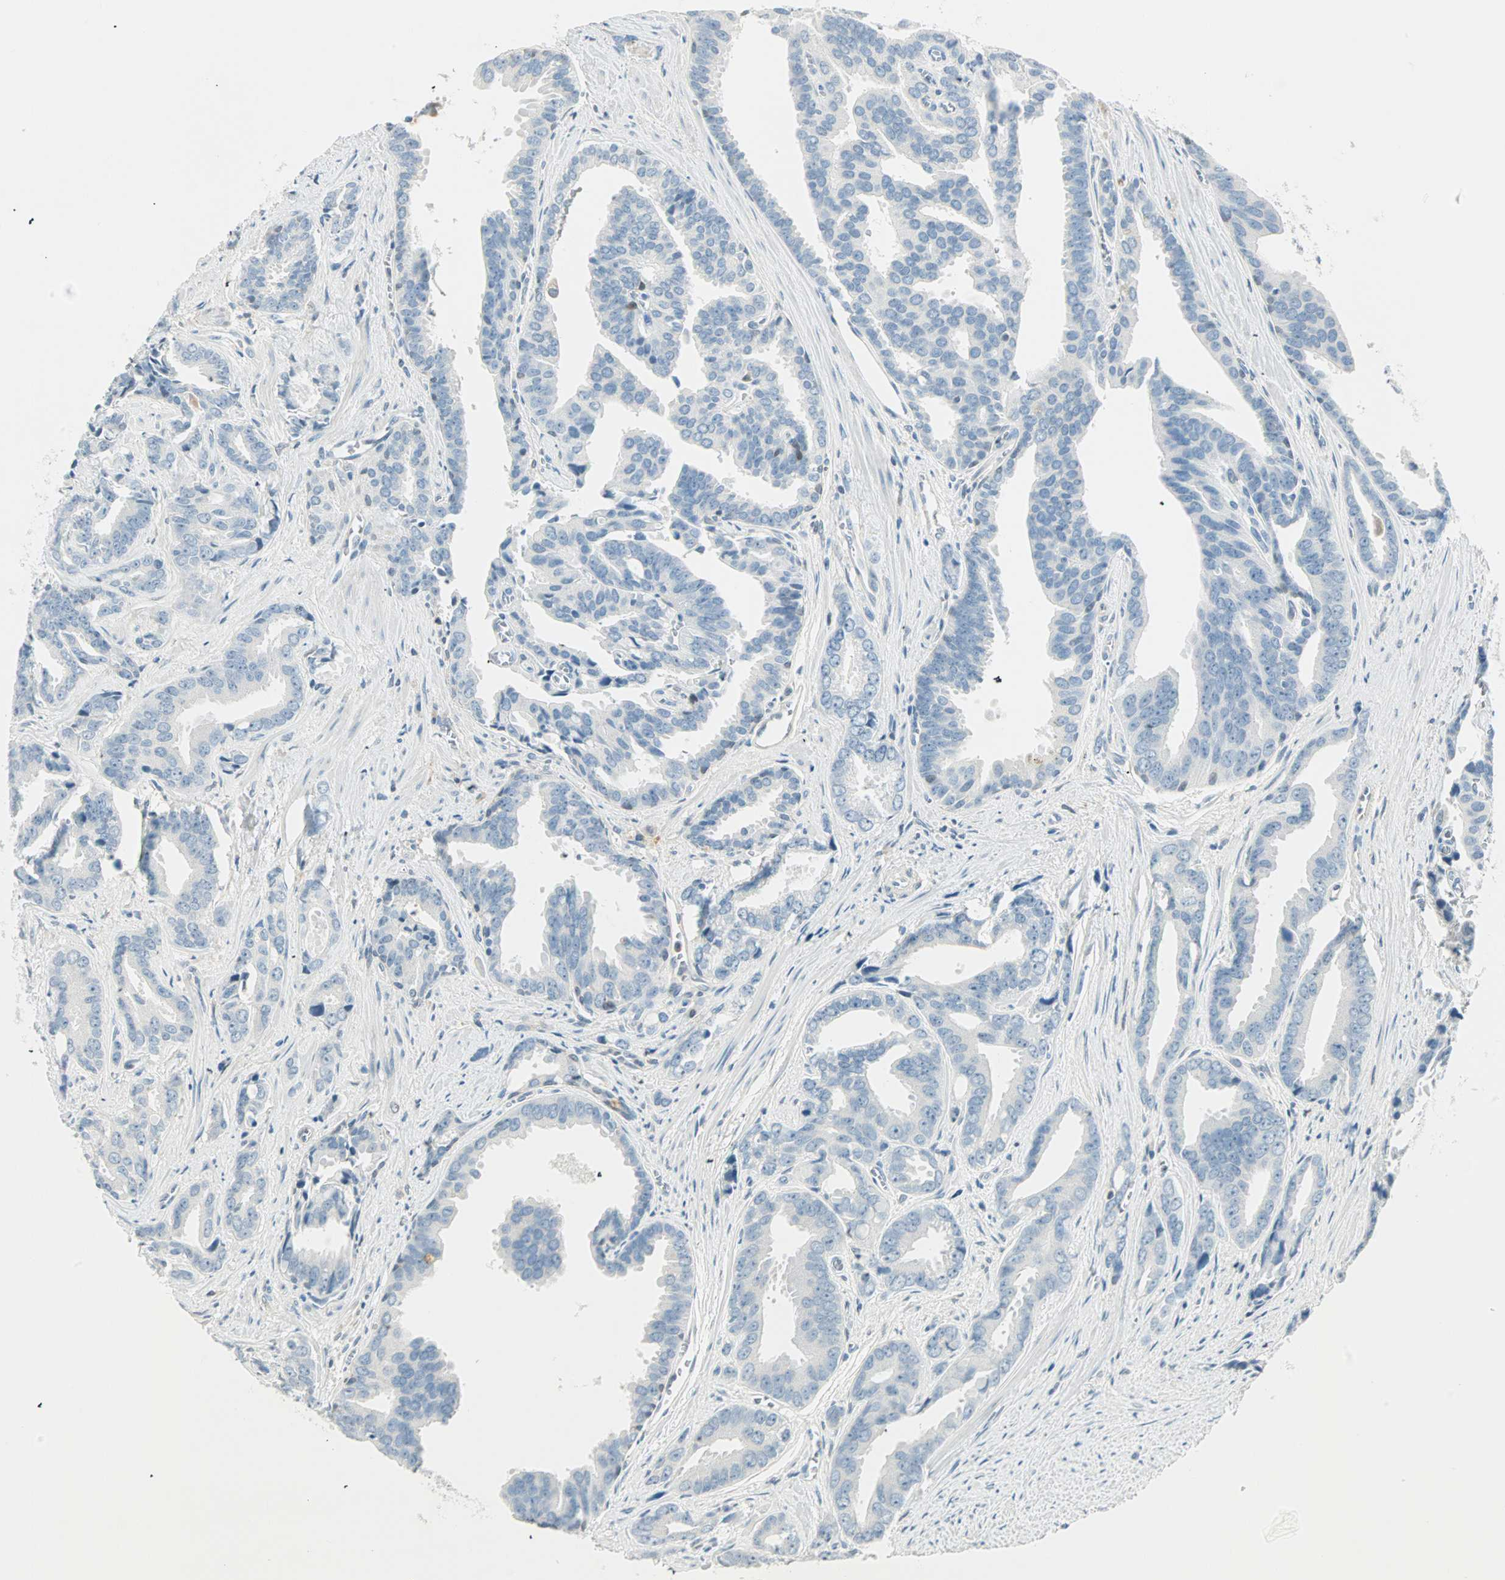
{"staining": {"intensity": "negative", "quantity": "none", "location": "none"}, "tissue": "prostate cancer", "cell_type": "Tumor cells", "image_type": "cancer", "snomed": [{"axis": "morphology", "description": "Adenocarcinoma, High grade"}, {"axis": "topography", "description": "Prostate"}], "caption": "There is no significant staining in tumor cells of high-grade adenocarcinoma (prostate).", "gene": "S100A1", "patient": {"sex": "male", "age": 67}}